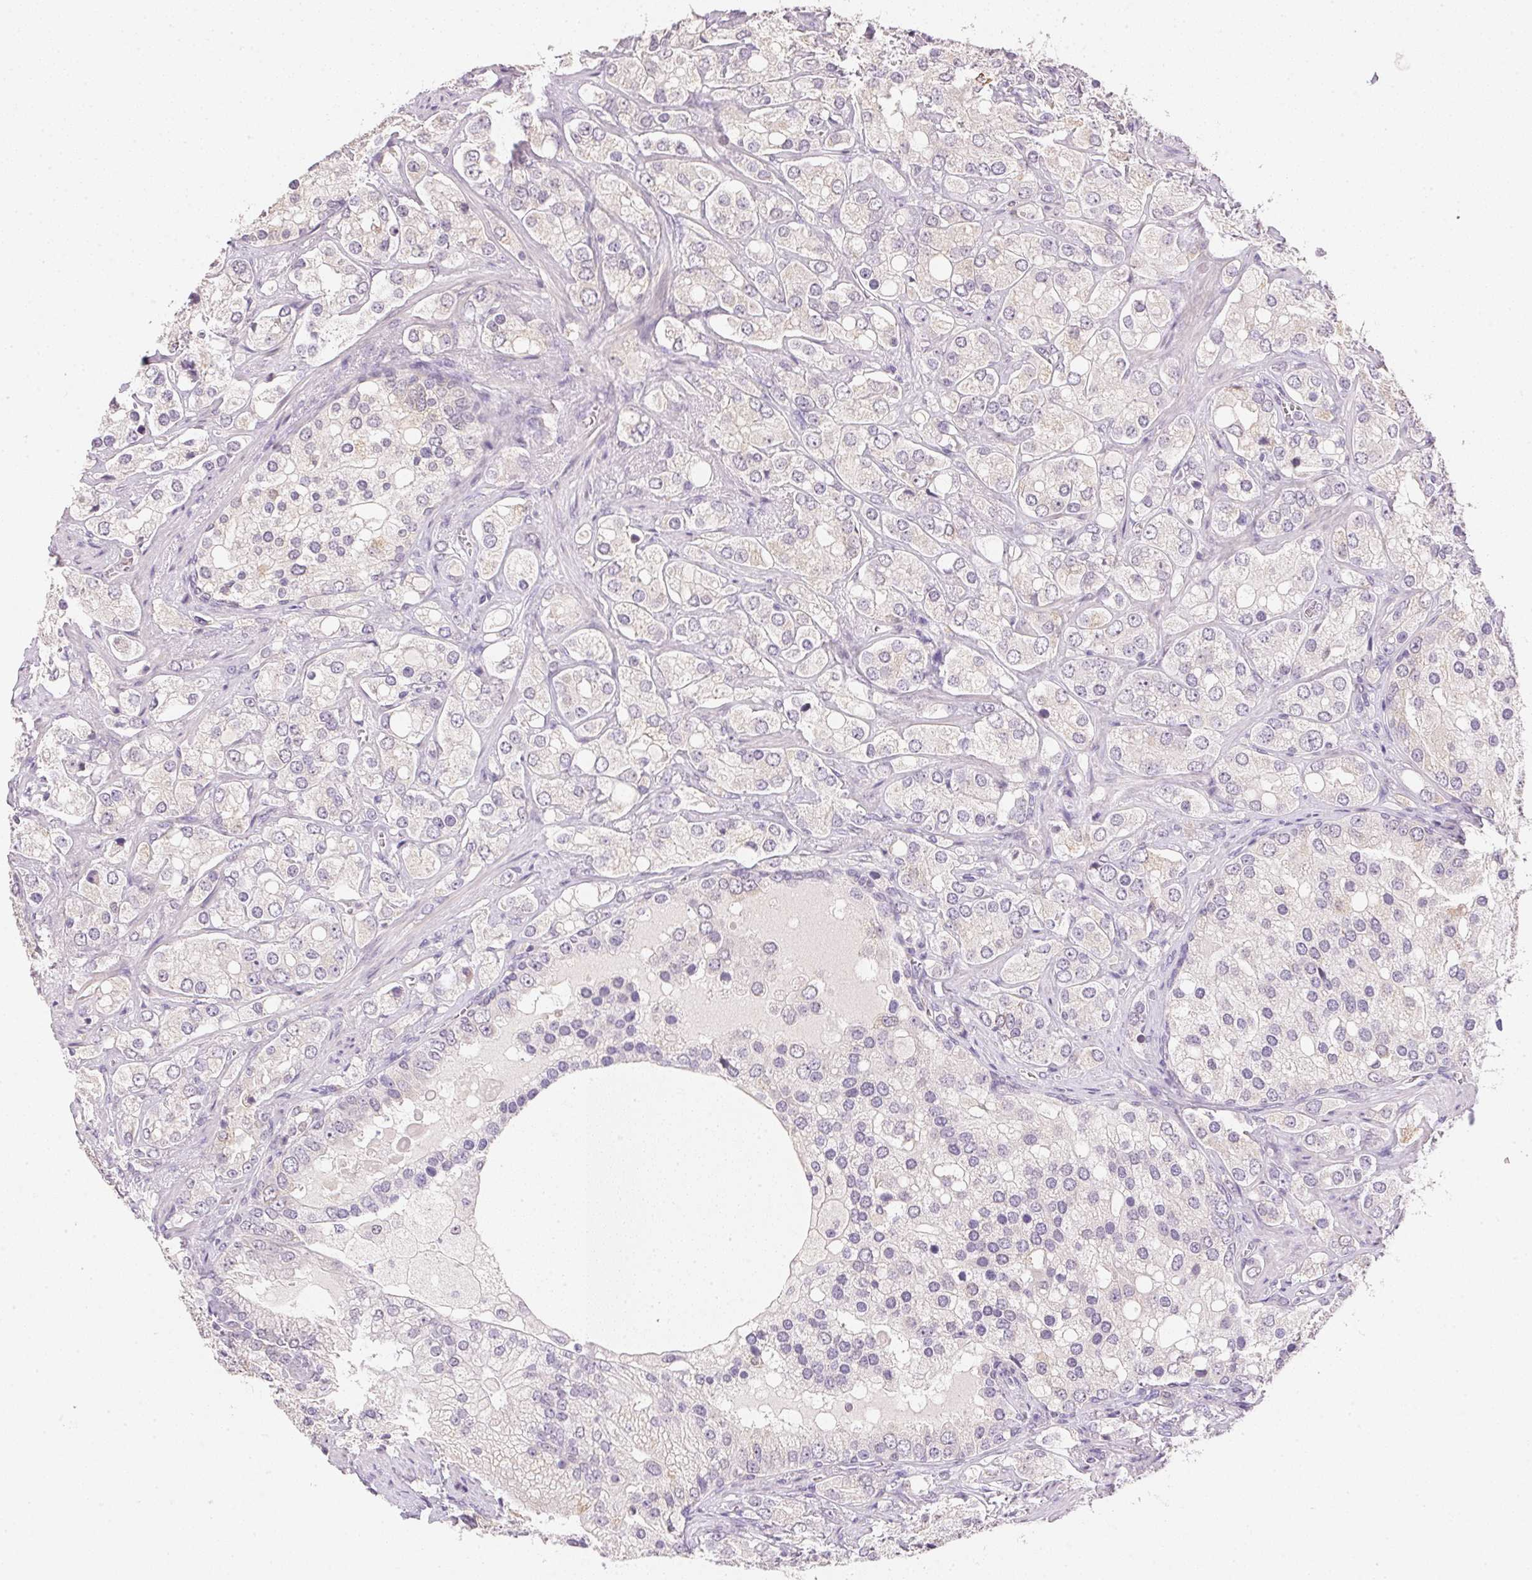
{"staining": {"intensity": "weak", "quantity": "<25%", "location": "cytoplasmic/membranous"}, "tissue": "prostate cancer", "cell_type": "Tumor cells", "image_type": "cancer", "snomed": [{"axis": "morphology", "description": "Adenocarcinoma, High grade"}, {"axis": "topography", "description": "Prostate"}], "caption": "Immunohistochemical staining of prostate cancer (high-grade adenocarcinoma) demonstrates no significant expression in tumor cells.", "gene": "DHCR24", "patient": {"sex": "male", "age": 67}}